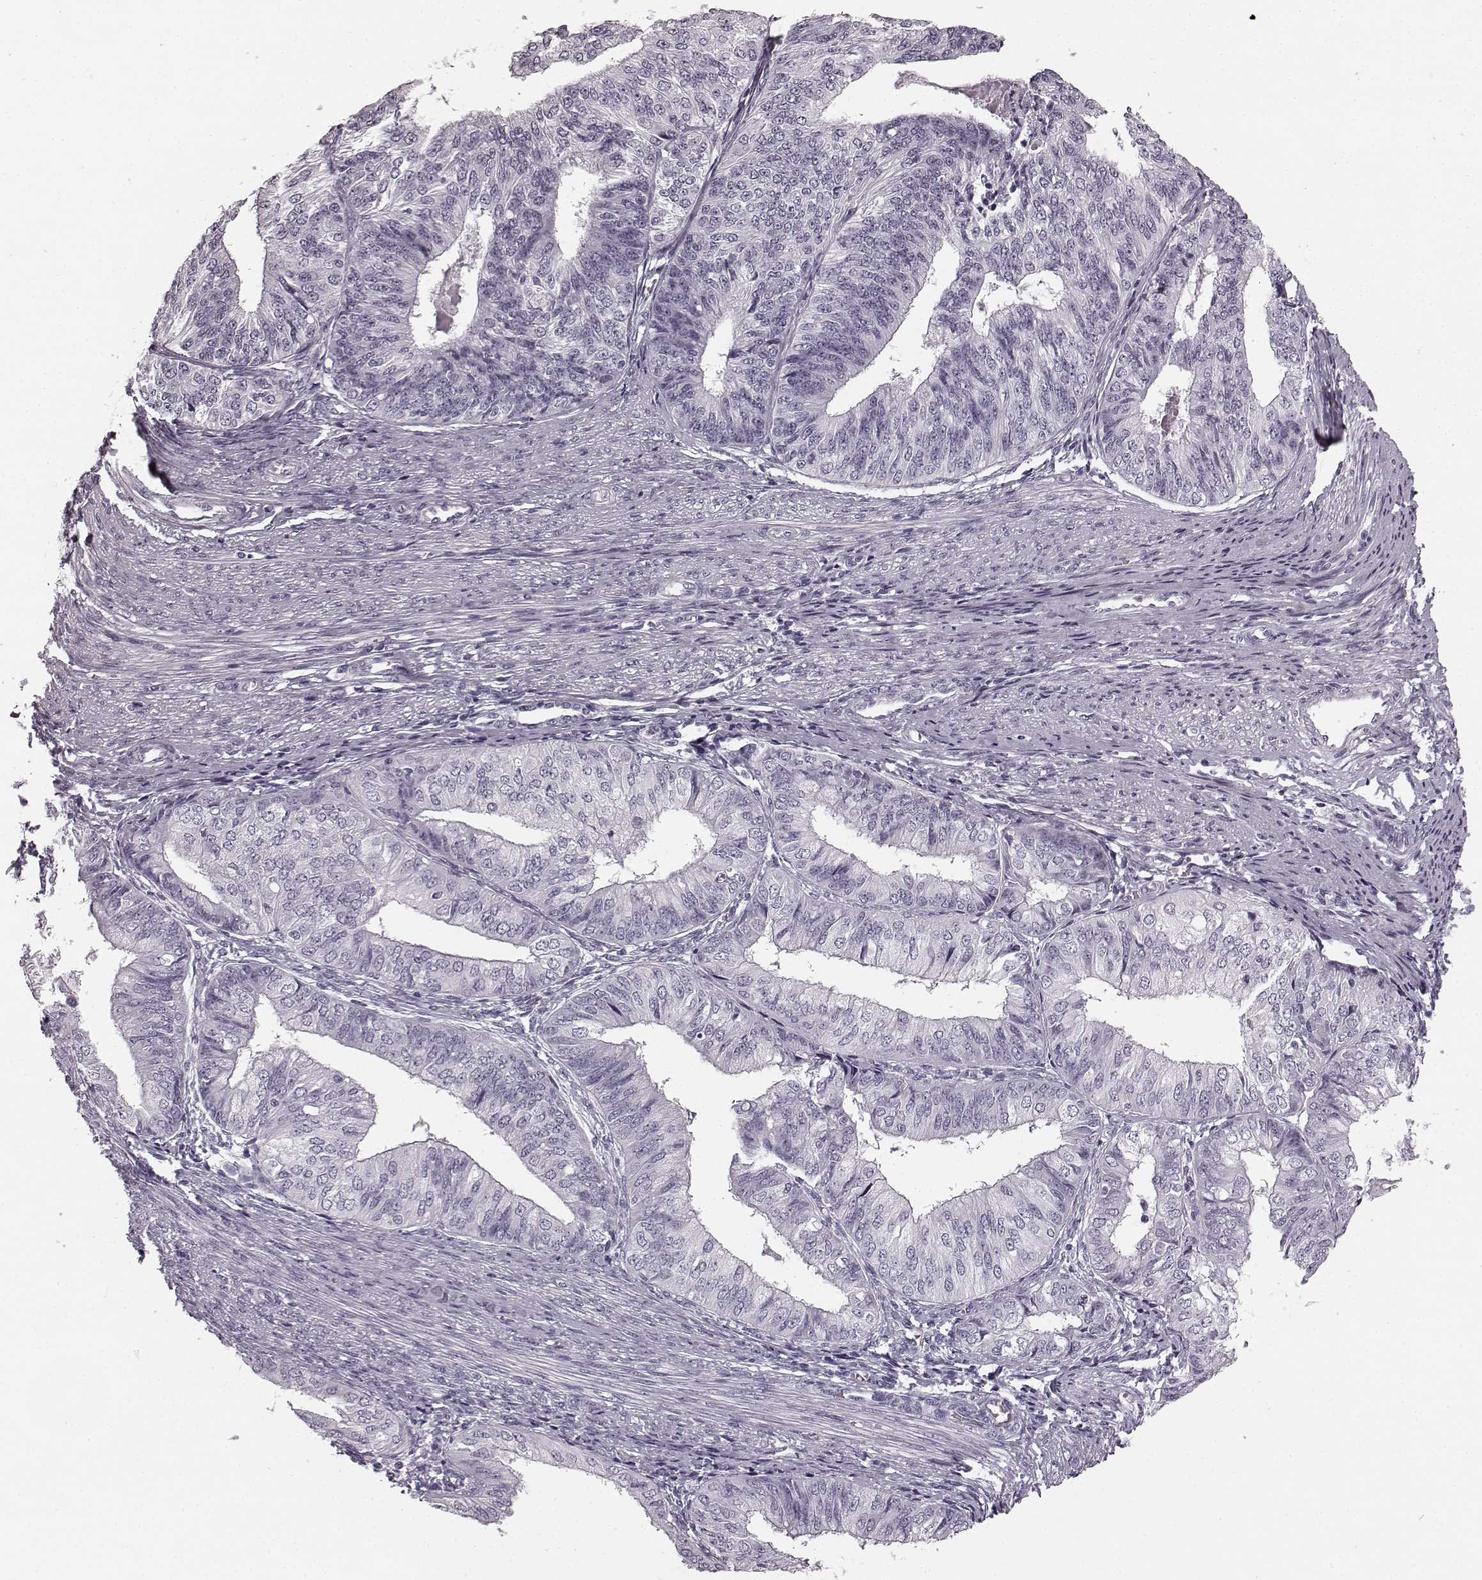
{"staining": {"intensity": "negative", "quantity": "none", "location": "none"}, "tissue": "endometrial cancer", "cell_type": "Tumor cells", "image_type": "cancer", "snomed": [{"axis": "morphology", "description": "Adenocarcinoma, NOS"}, {"axis": "topography", "description": "Endometrium"}], "caption": "Immunohistochemical staining of adenocarcinoma (endometrial) demonstrates no significant expression in tumor cells. (DAB (3,3'-diaminobenzidine) immunohistochemistry (IHC), high magnification).", "gene": "TMPRSS15", "patient": {"sex": "female", "age": 58}}